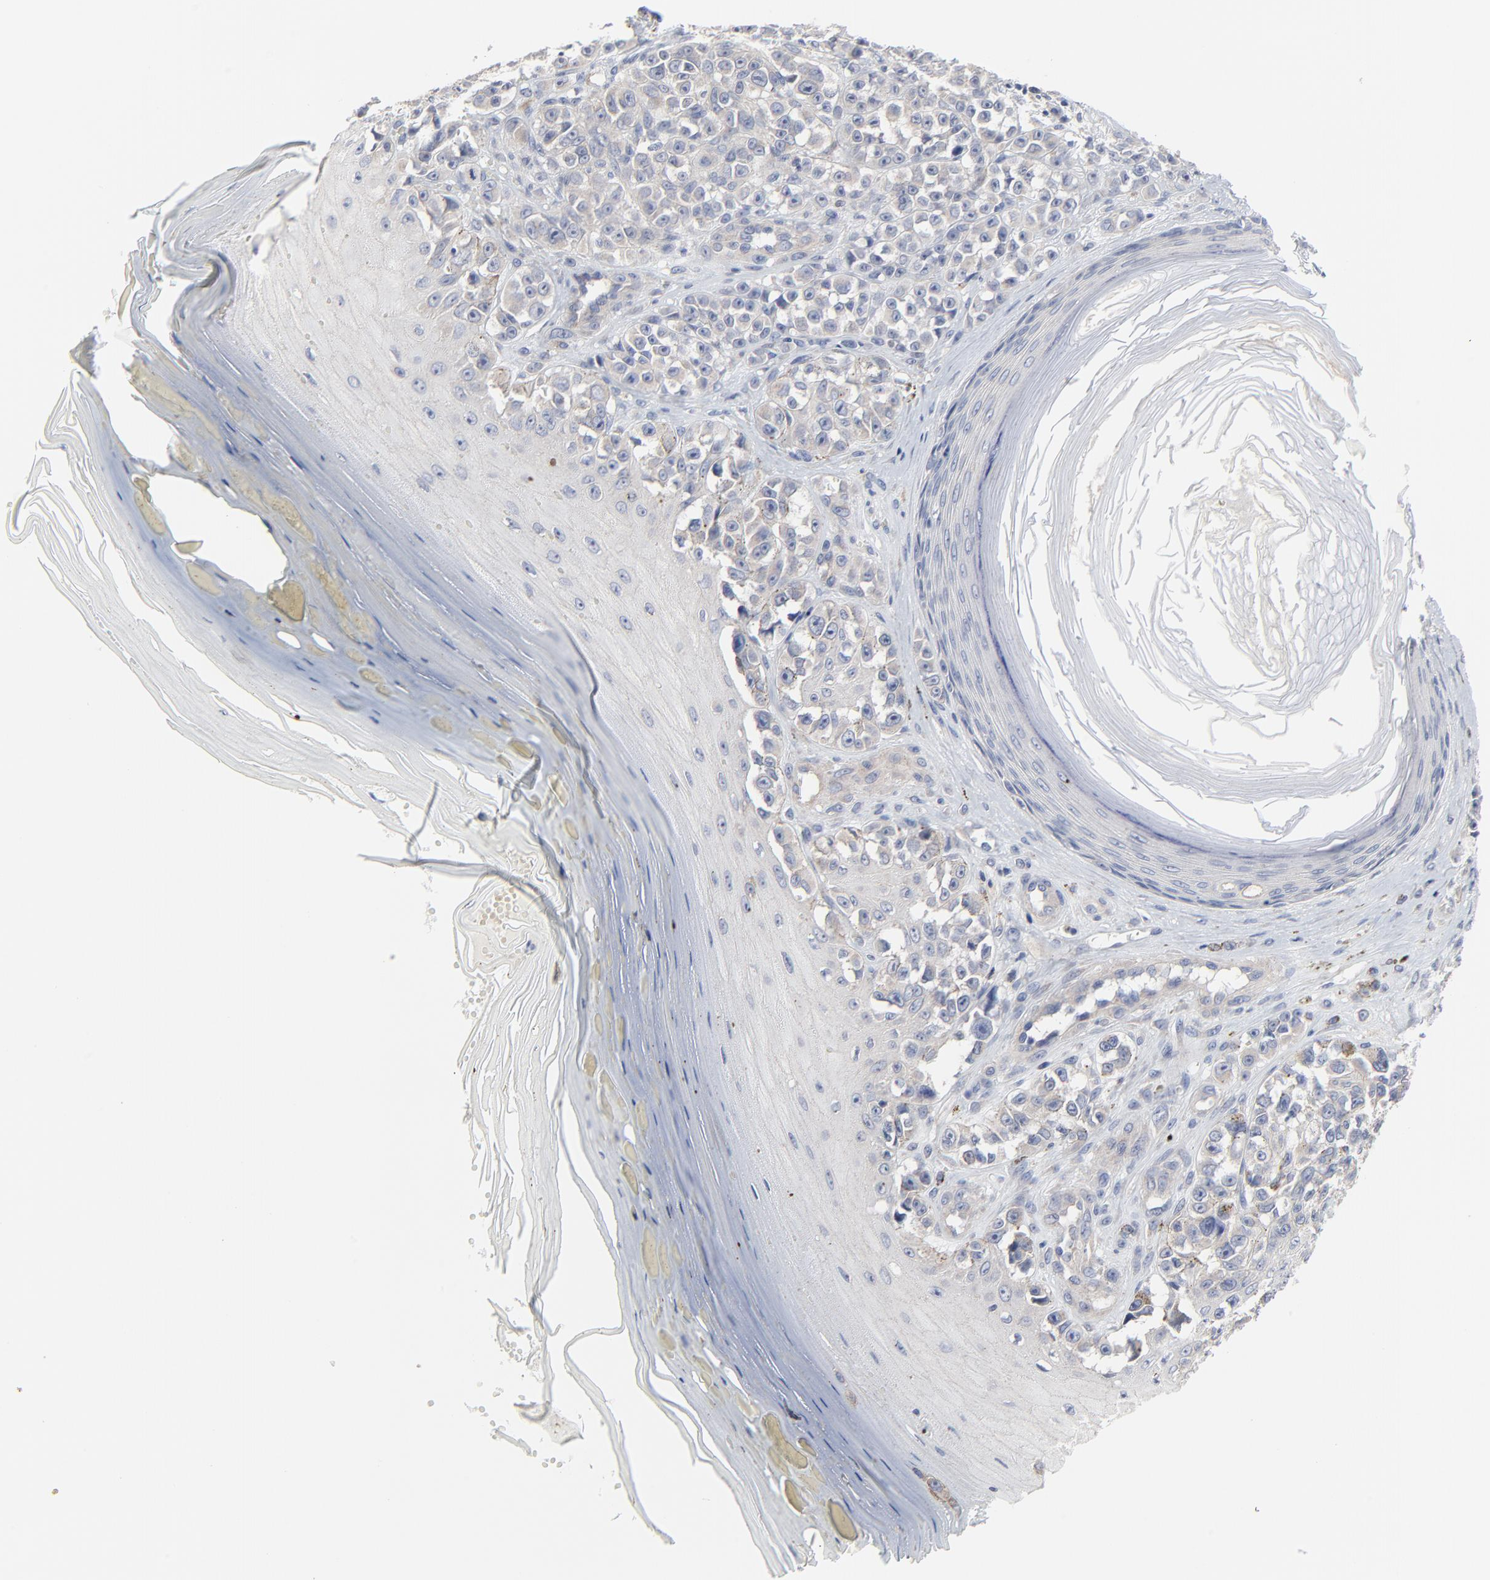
{"staining": {"intensity": "moderate", "quantity": "<25%", "location": "cytoplasmic/membranous"}, "tissue": "melanoma", "cell_type": "Tumor cells", "image_type": "cancer", "snomed": [{"axis": "morphology", "description": "Malignant melanoma, NOS"}, {"axis": "topography", "description": "Skin"}], "caption": "A brown stain shows moderate cytoplasmic/membranous staining of a protein in human malignant melanoma tumor cells.", "gene": "DHRSX", "patient": {"sex": "female", "age": 82}}